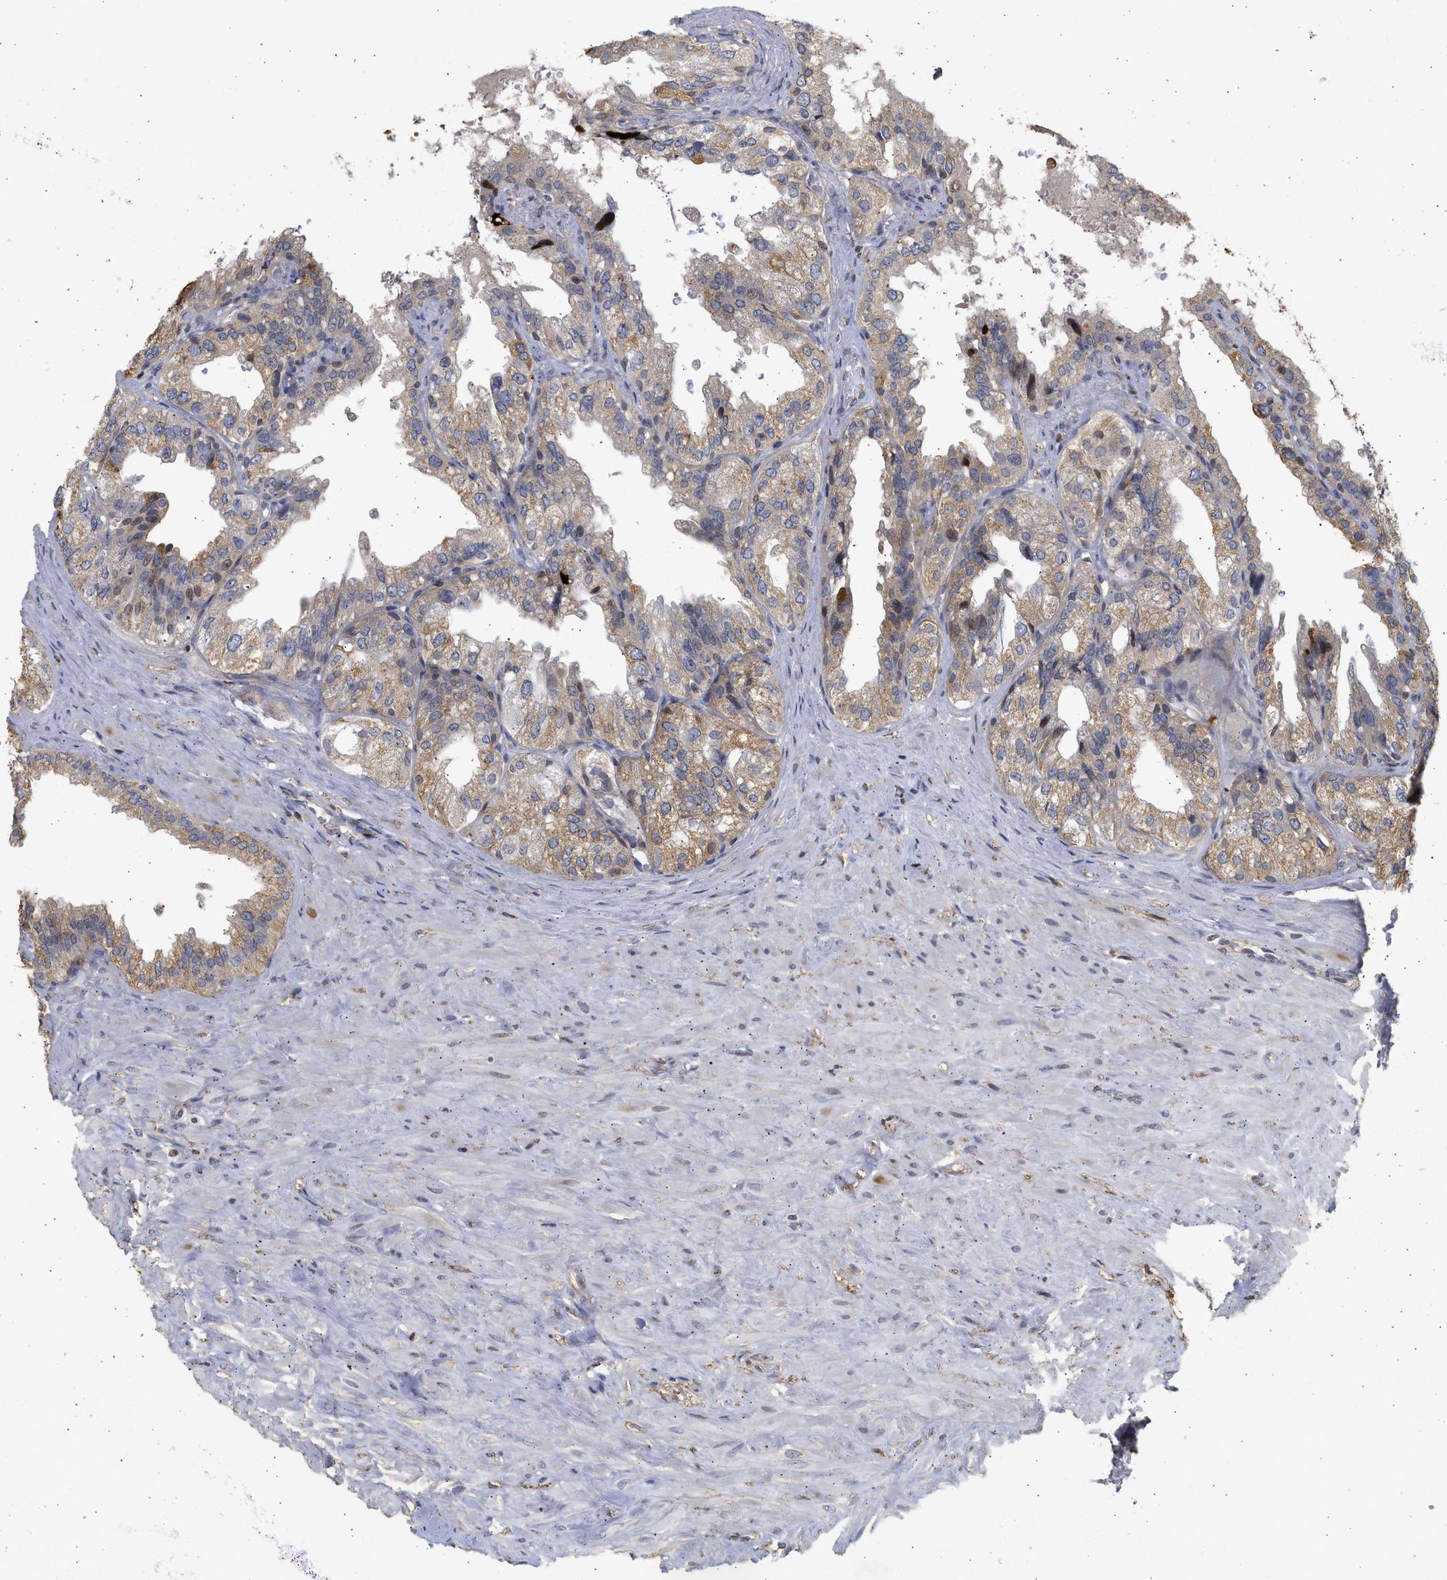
{"staining": {"intensity": "strong", "quantity": "<25%", "location": "cytoplasmic/membranous,nuclear"}, "tissue": "seminal vesicle", "cell_type": "Glandular cells", "image_type": "normal", "snomed": [{"axis": "morphology", "description": "Normal tissue, NOS"}, {"axis": "topography", "description": "Seminal veicle"}], "caption": "Seminal vesicle stained with IHC demonstrates strong cytoplasmic/membranous,nuclear staining in about <25% of glandular cells.", "gene": "ENSG00000142539", "patient": {"sex": "male", "age": 68}}